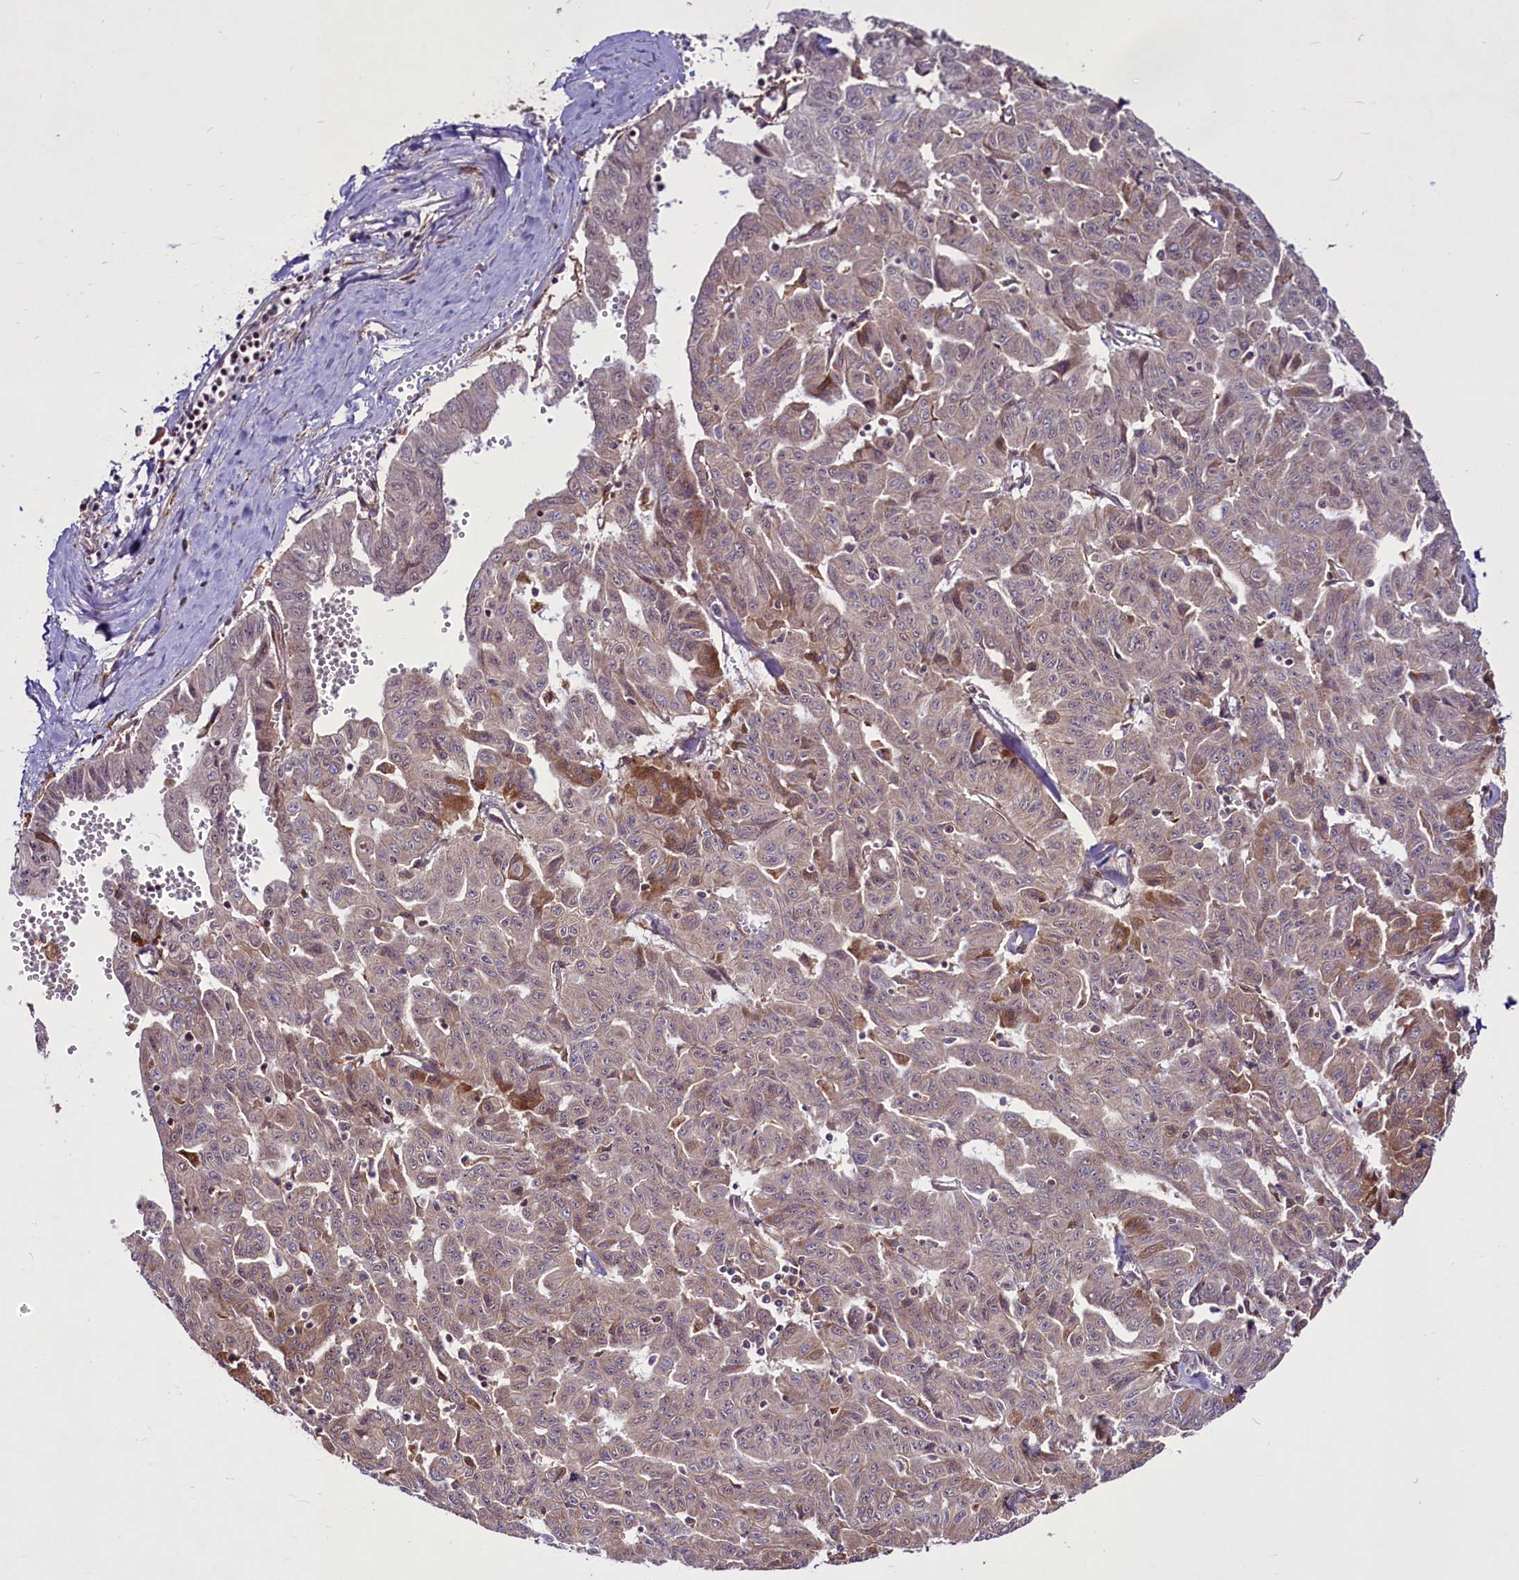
{"staining": {"intensity": "weak", "quantity": "25%-75%", "location": "cytoplasmic/membranous,nuclear"}, "tissue": "liver cancer", "cell_type": "Tumor cells", "image_type": "cancer", "snomed": [{"axis": "morphology", "description": "Cholangiocarcinoma"}, {"axis": "topography", "description": "Liver"}], "caption": "Immunohistochemistry histopathology image of cholangiocarcinoma (liver) stained for a protein (brown), which reveals low levels of weak cytoplasmic/membranous and nuclear expression in approximately 25%-75% of tumor cells.", "gene": "RSBN1", "patient": {"sex": "female", "age": 77}}